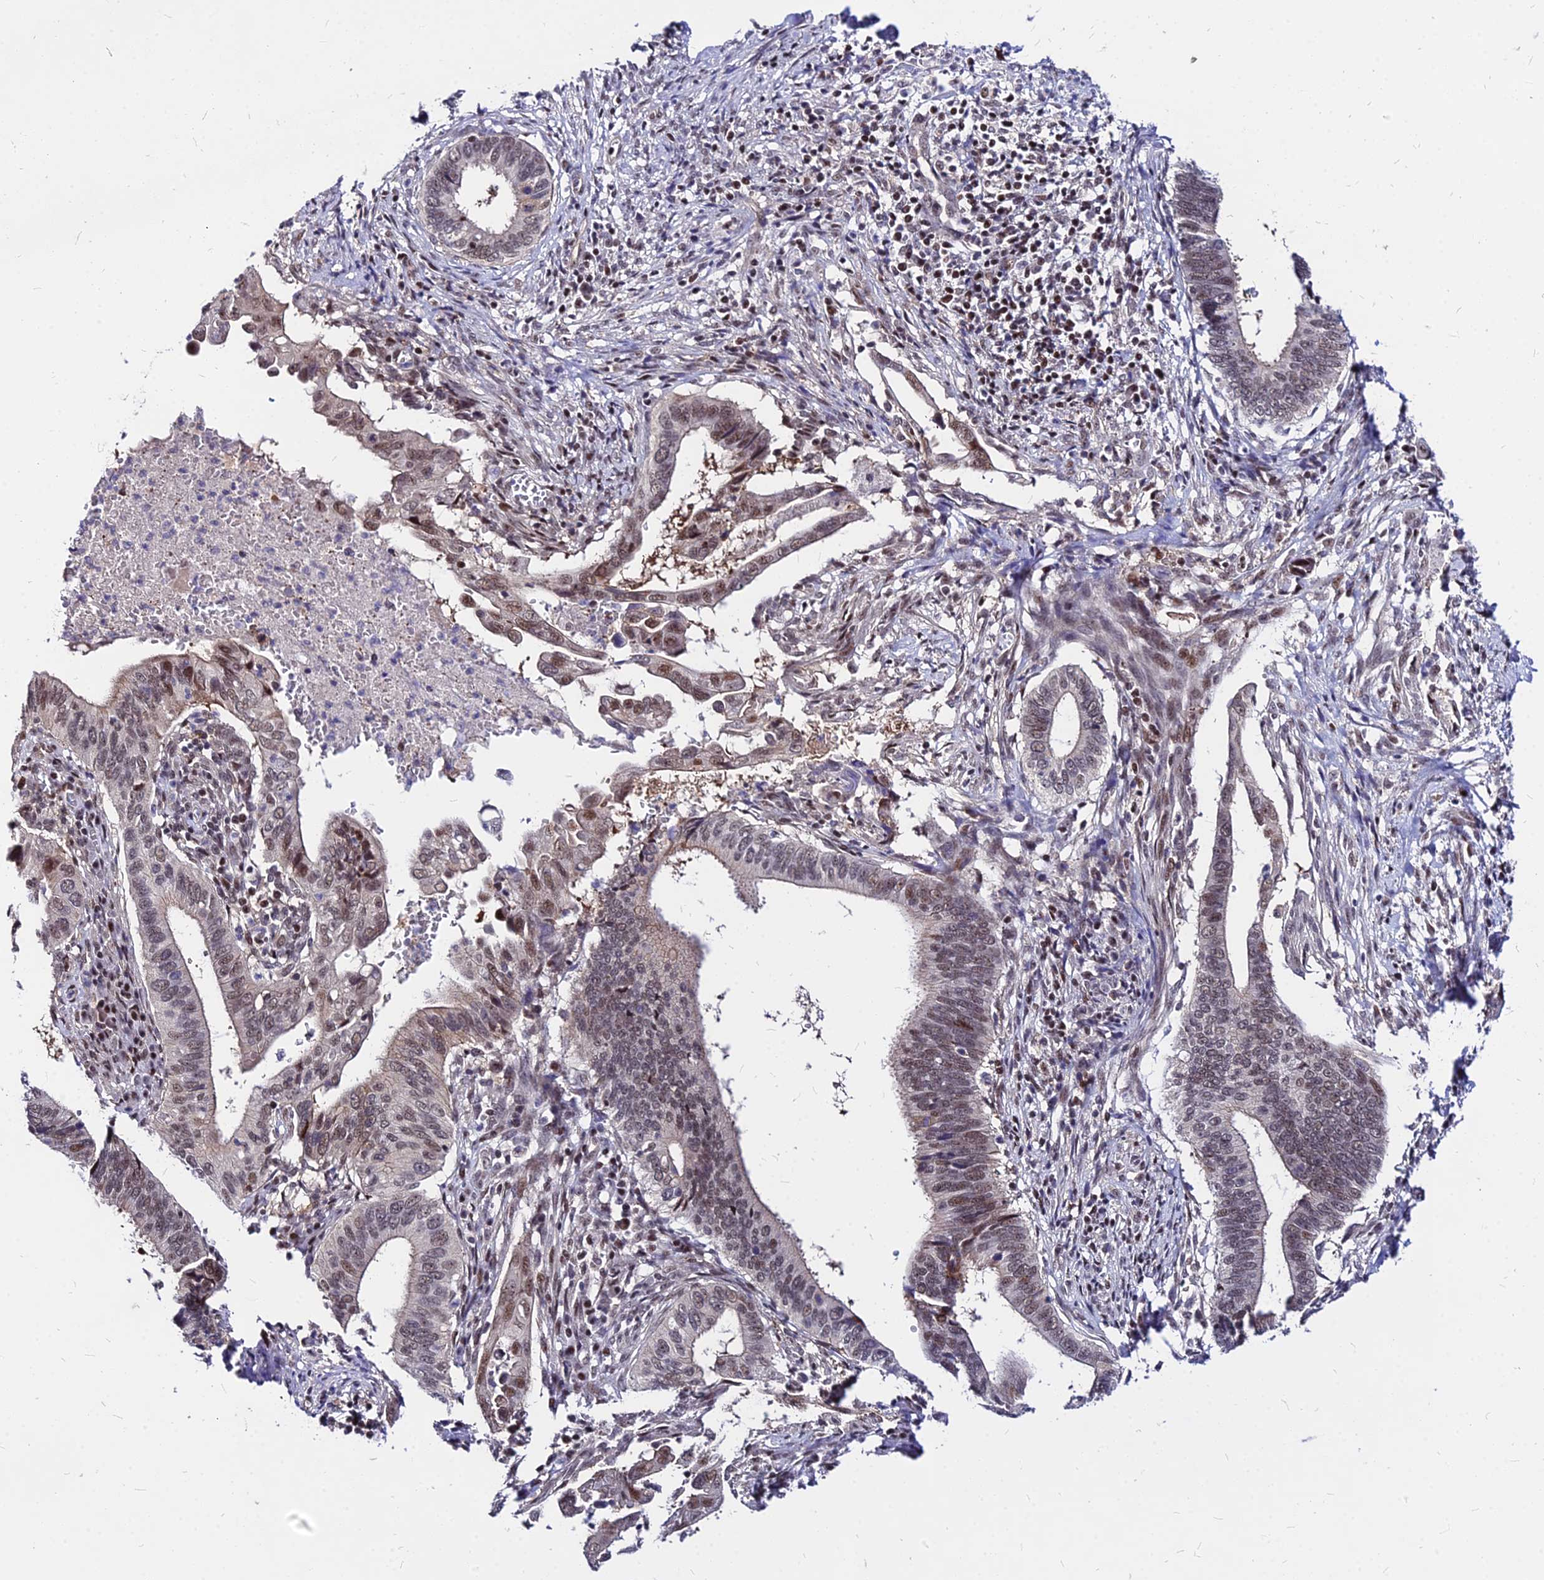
{"staining": {"intensity": "moderate", "quantity": "<25%", "location": "nuclear"}, "tissue": "cervical cancer", "cell_type": "Tumor cells", "image_type": "cancer", "snomed": [{"axis": "morphology", "description": "Adenocarcinoma, NOS"}, {"axis": "topography", "description": "Cervix"}], "caption": "Protein positivity by IHC exhibits moderate nuclear expression in about <25% of tumor cells in cervical cancer. Nuclei are stained in blue.", "gene": "DDX55", "patient": {"sex": "female", "age": 42}}